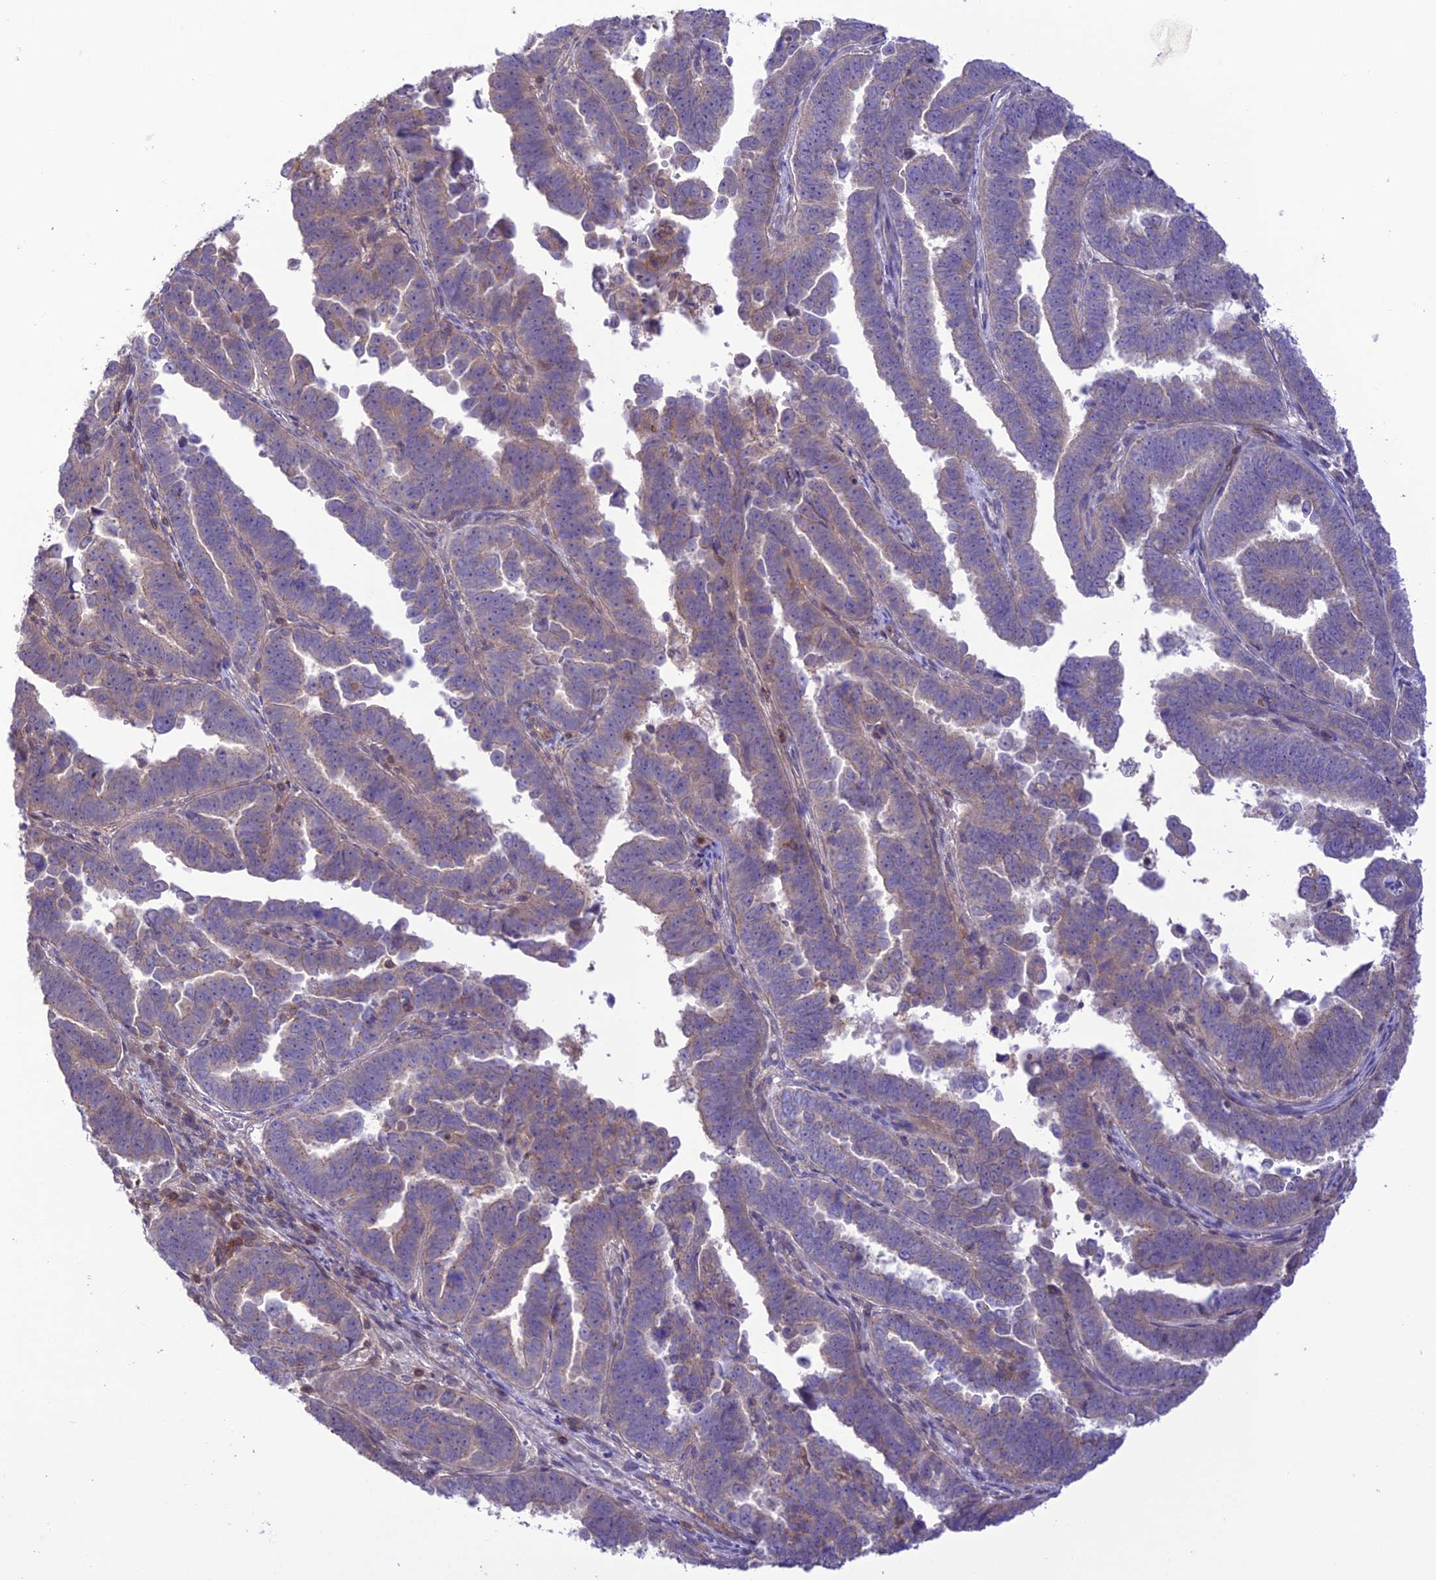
{"staining": {"intensity": "negative", "quantity": "none", "location": "none"}, "tissue": "endometrial cancer", "cell_type": "Tumor cells", "image_type": "cancer", "snomed": [{"axis": "morphology", "description": "Adenocarcinoma, NOS"}, {"axis": "topography", "description": "Endometrium"}], "caption": "The micrograph shows no significant staining in tumor cells of endometrial cancer.", "gene": "FCHSD1", "patient": {"sex": "female", "age": 75}}